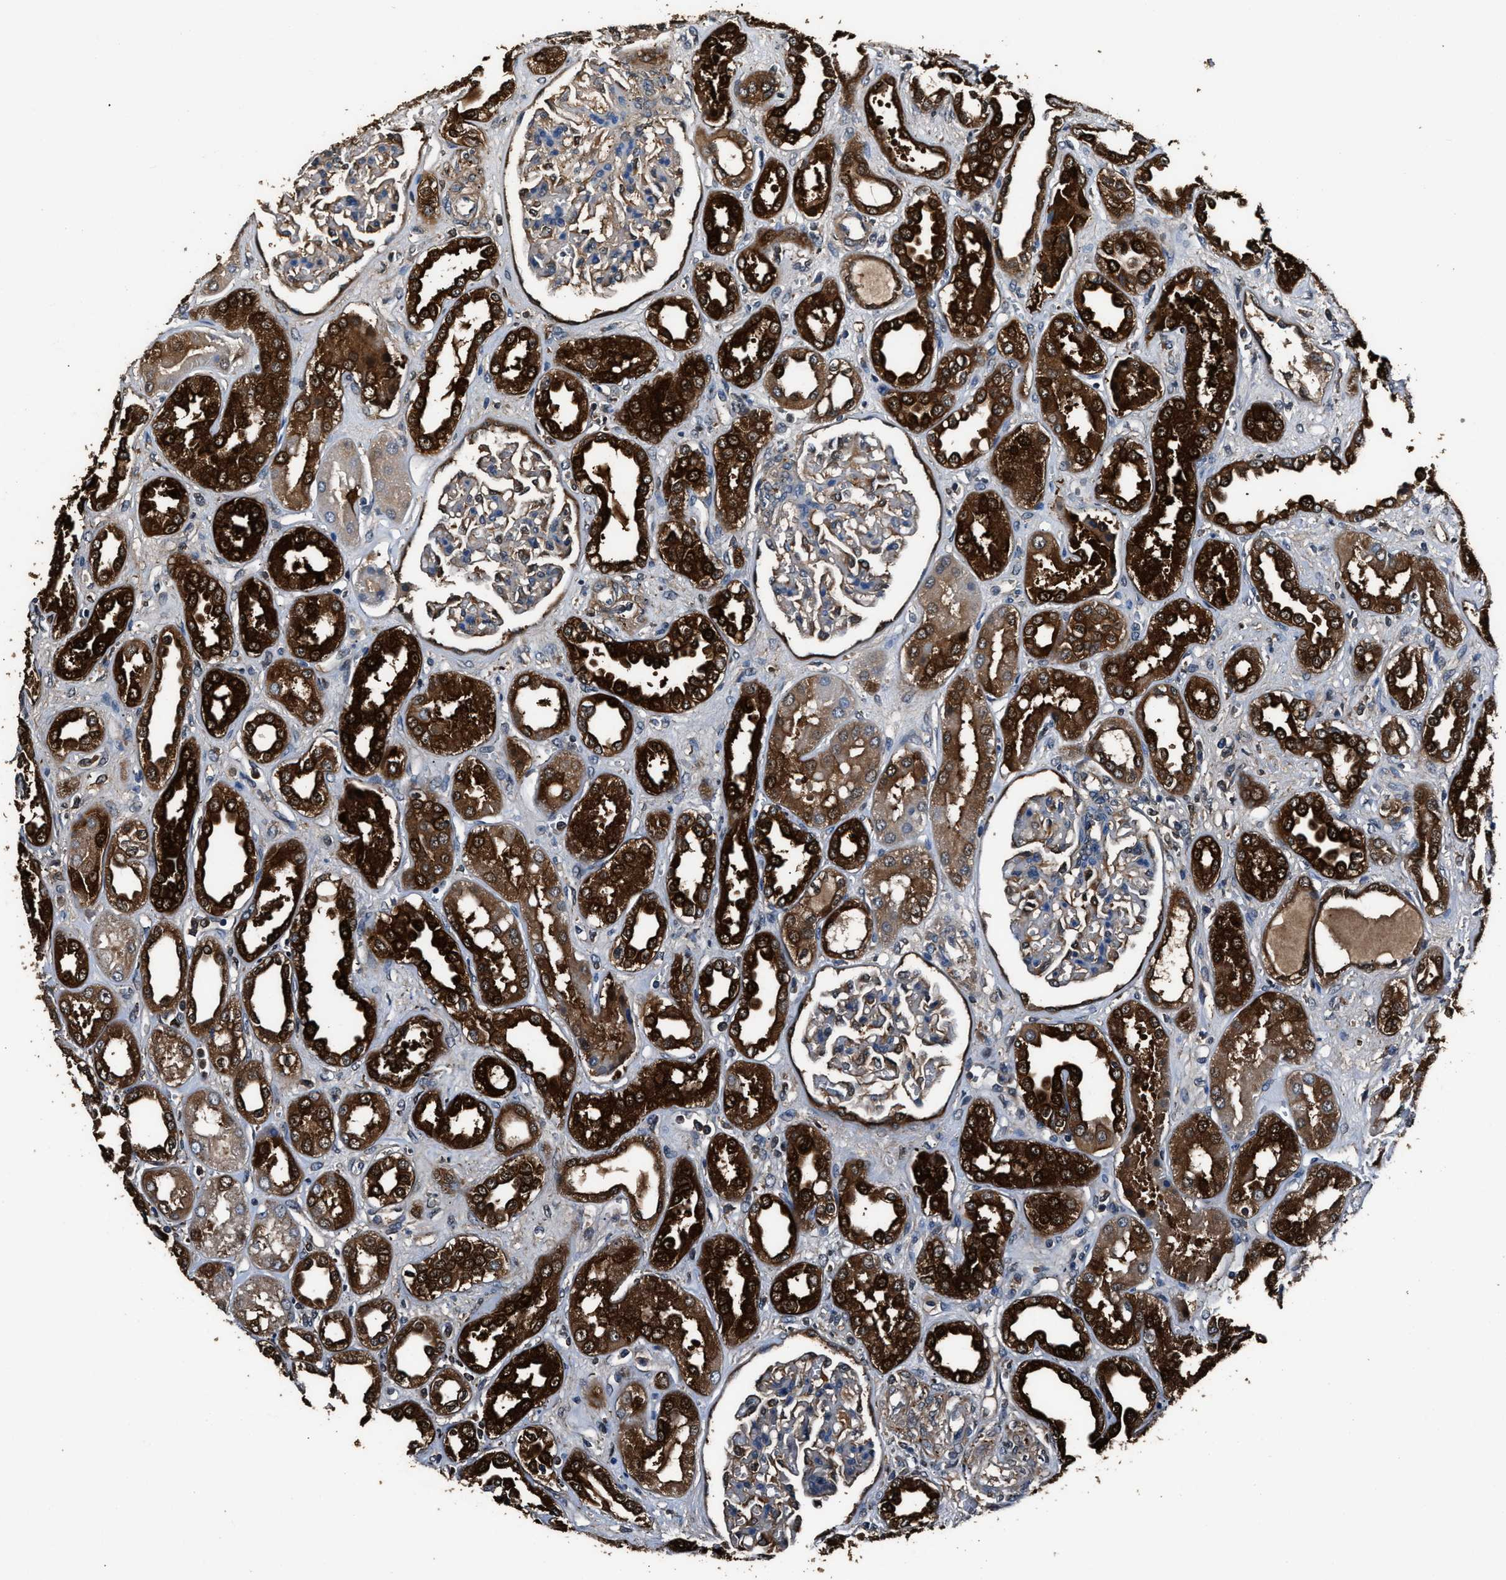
{"staining": {"intensity": "moderate", "quantity": "25%-75%", "location": "cytoplasmic/membranous"}, "tissue": "kidney", "cell_type": "Cells in glomeruli", "image_type": "normal", "snomed": [{"axis": "morphology", "description": "Normal tissue, NOS"}, {"axis": "topography", "description": "Kidney"}], "caption": "The photomicrograph shows a brown stain indicating the presence of a protein in the cytoplasmic/membranous of cells in glomeruli in kidney. Using DAB (3,3'-diaminobenzidine) (brown) and hematoxylin (blue) stains, captured at high magnification using brightfield microscopy.", "gene": "GSTP1", "patient": {"sex": "male", "age": 59}}